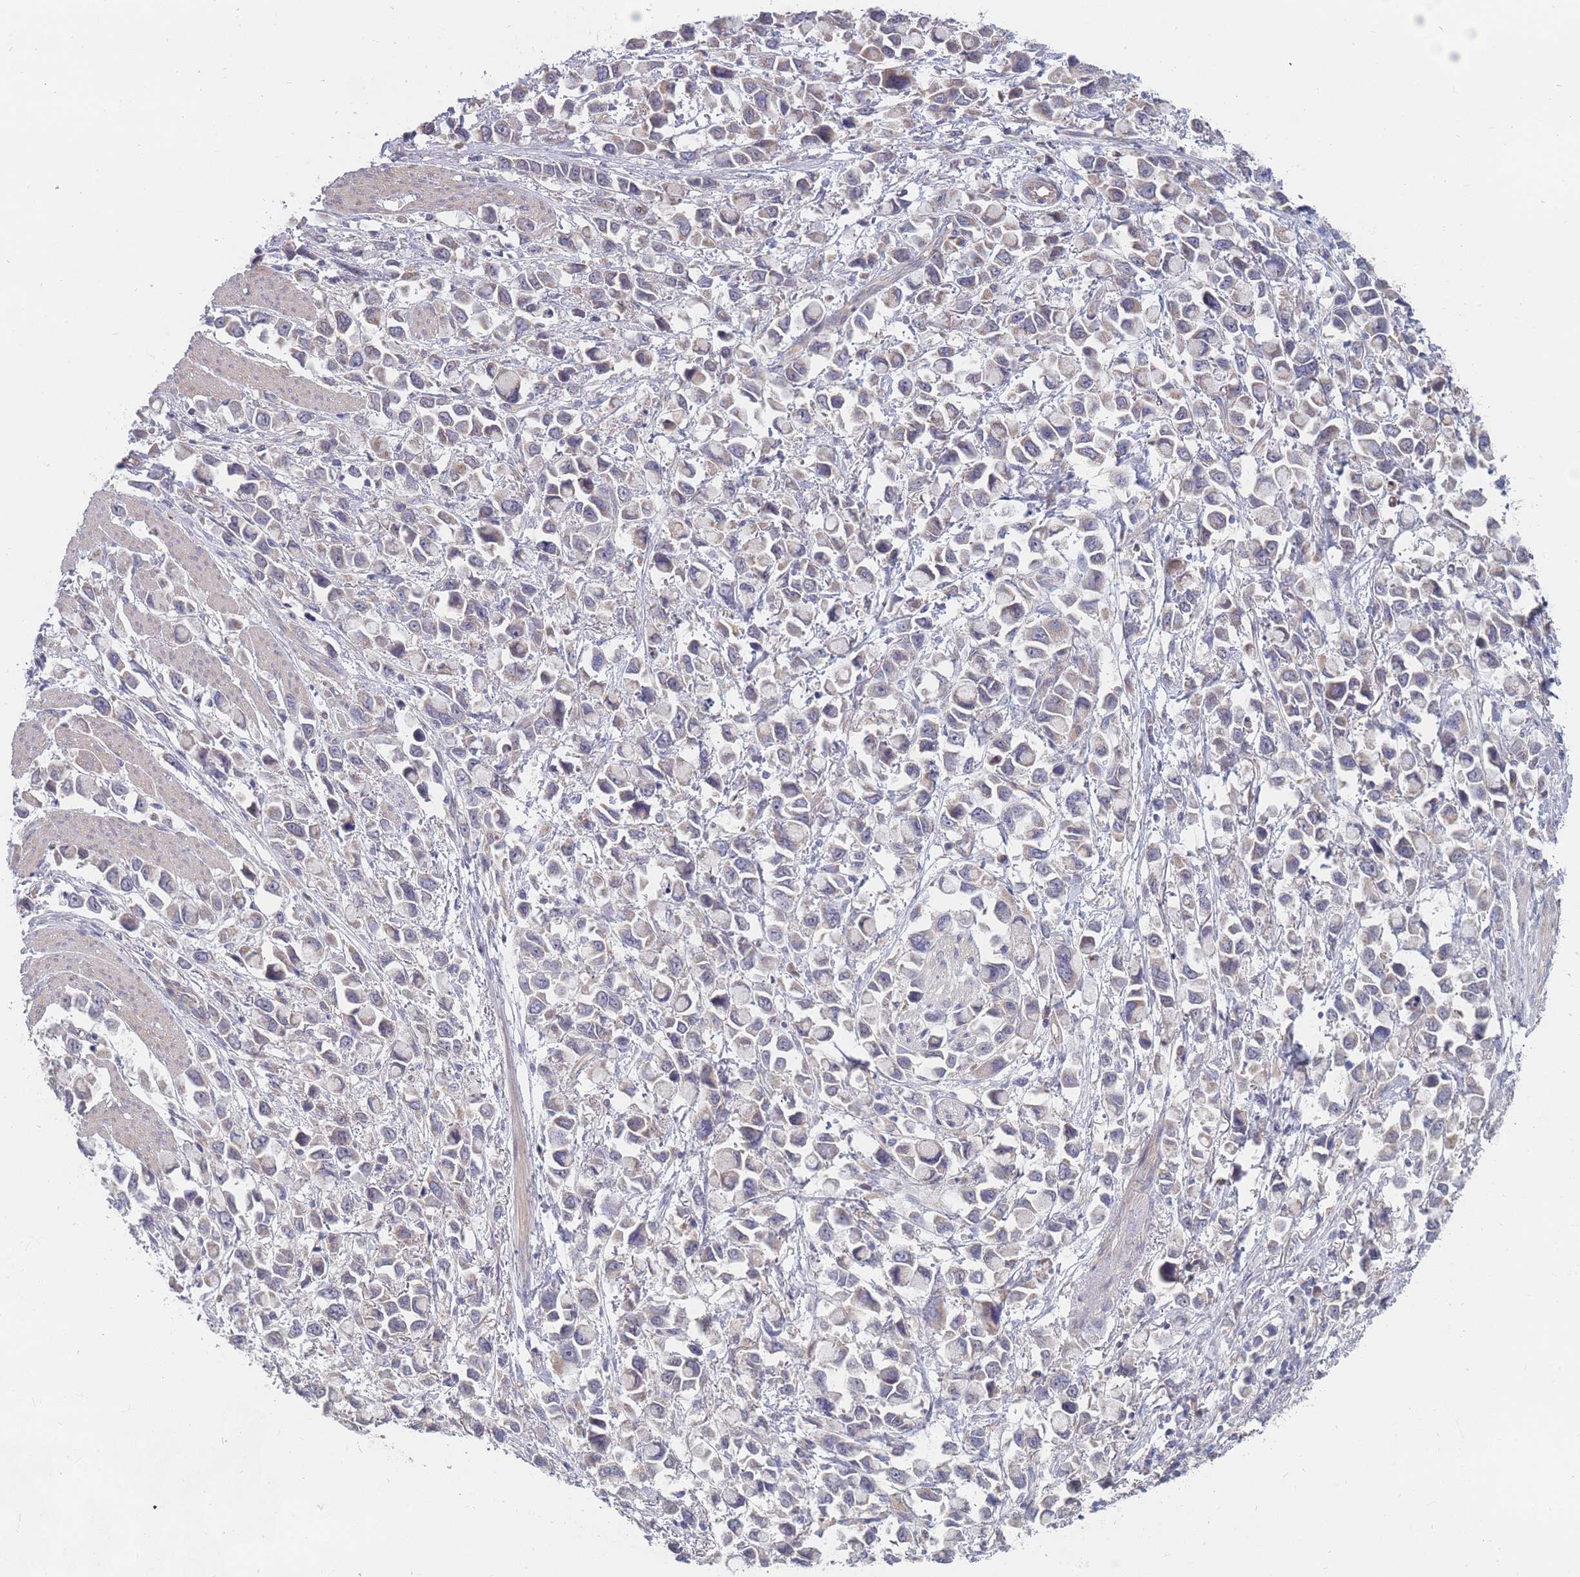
{"staining": {"intensity": "negative", "quantity": "none", "location": "none"}, "tissue": "stomach cancer", "cell_type": "Tumor cells", "image_type": "cancer", "snomed": [{"axis": "morphology", "description": "Adenocarcinoma, NOS"}, {"axis": "topography", "description": "Stomach"}], "caption": "Immunohistochemistry of adenocarcinoma (stomach) shows no positivity in tumor cells.", "gene": "NUB1", "patient": {"sex": "female", "age": 81}}